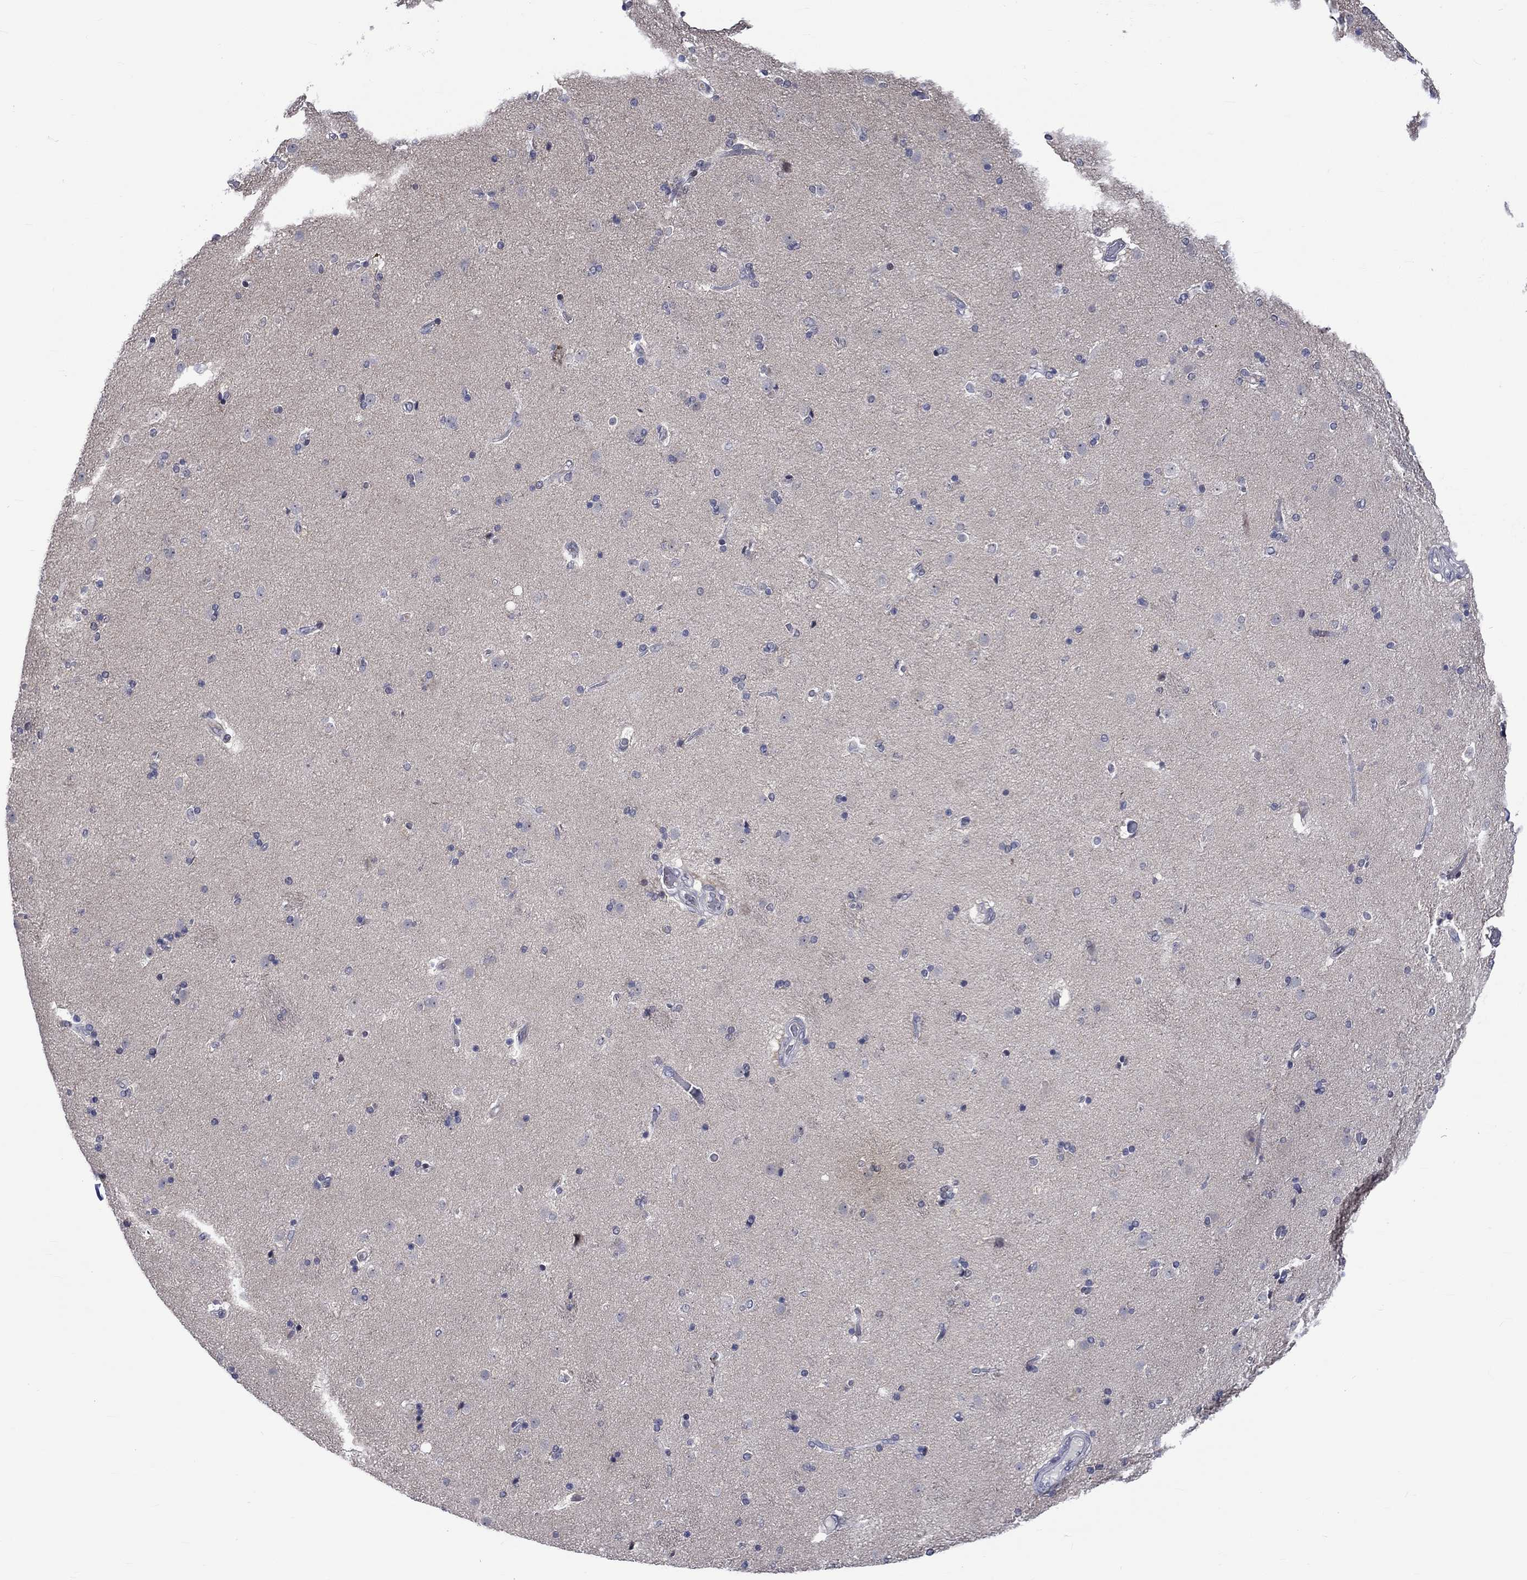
{"staining": {"intensity": "negative", "quantity": "none", "location": "none"}, "tissue": "caudate", "cell_type": "Glial cells", "image_type": "normal", "snomed": [{"axis": "morphology", "description": "Normal tissue, NOS"}, {"axis": "topography", "description": "Lateral ventricle wall"}], "caption": "Immunohistochemistry micrograph of benign caudate: caudate stained with DAB (3,3'-diaminobenzidine) exhibits no significant protein expression in glial cells. Nuclei are stained in blue.", "gene": "E2F8", "patient": {"sex": "male", "age": 54}}